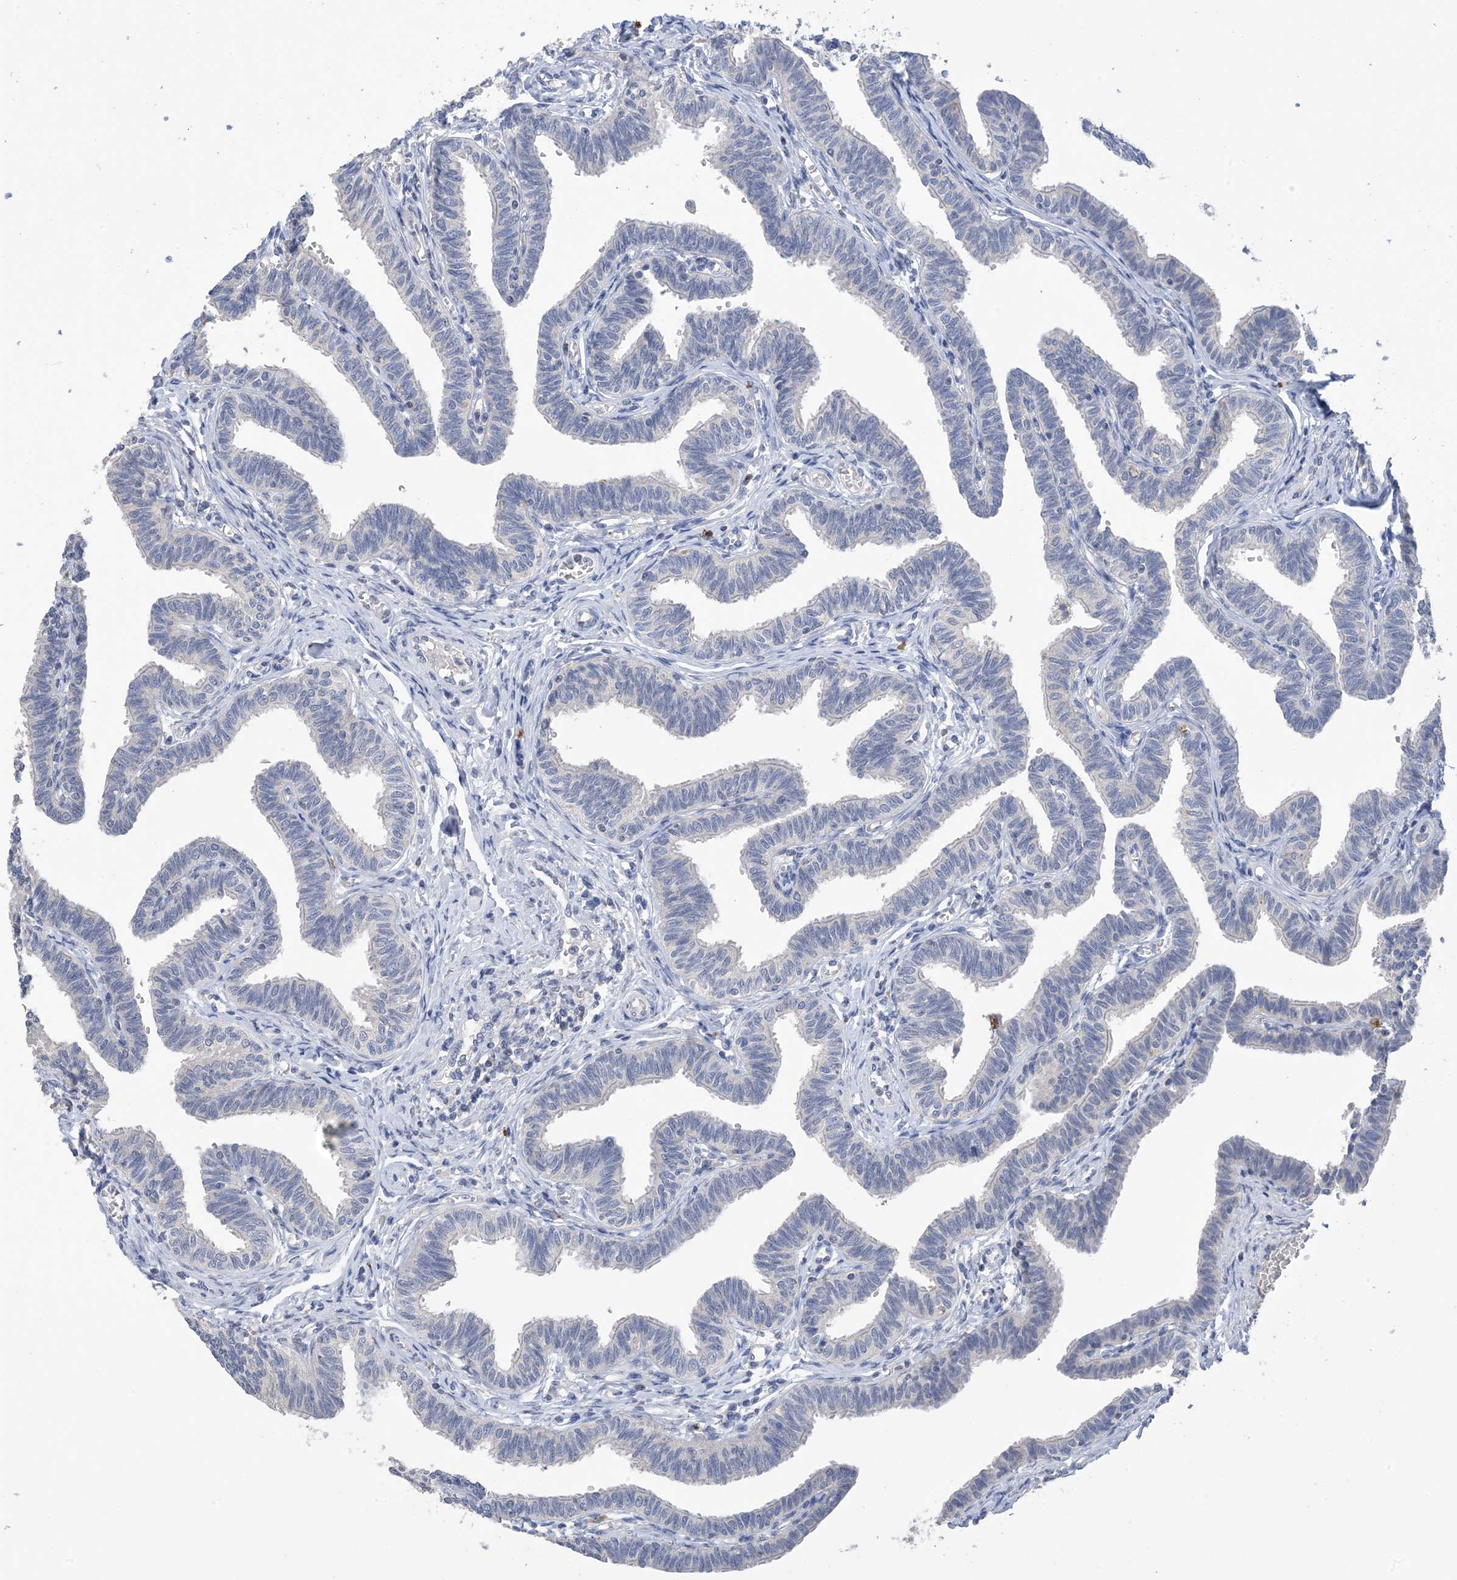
{"staining": {"intensity": "negative", "quantity": "none", "location": "none"}, "tissue": "fallopian tube", "cell_type": "Glandular cells", "image_type": "normal", "snomed": [{"axis": "morphology", "description": "Normal tissue, NOS"}, {"axis": "topography", "description": "Fallopian tube"}, {"axis": "topography", "description": "Ovary"}], "caption": "IHC histopathology image of normal fallopian tube: human fallopian tube stained with DAB shows no significant protein positivity in glandular cells.", "gene": "DSC3", "patient": {"sex": "female", "age": 23}}